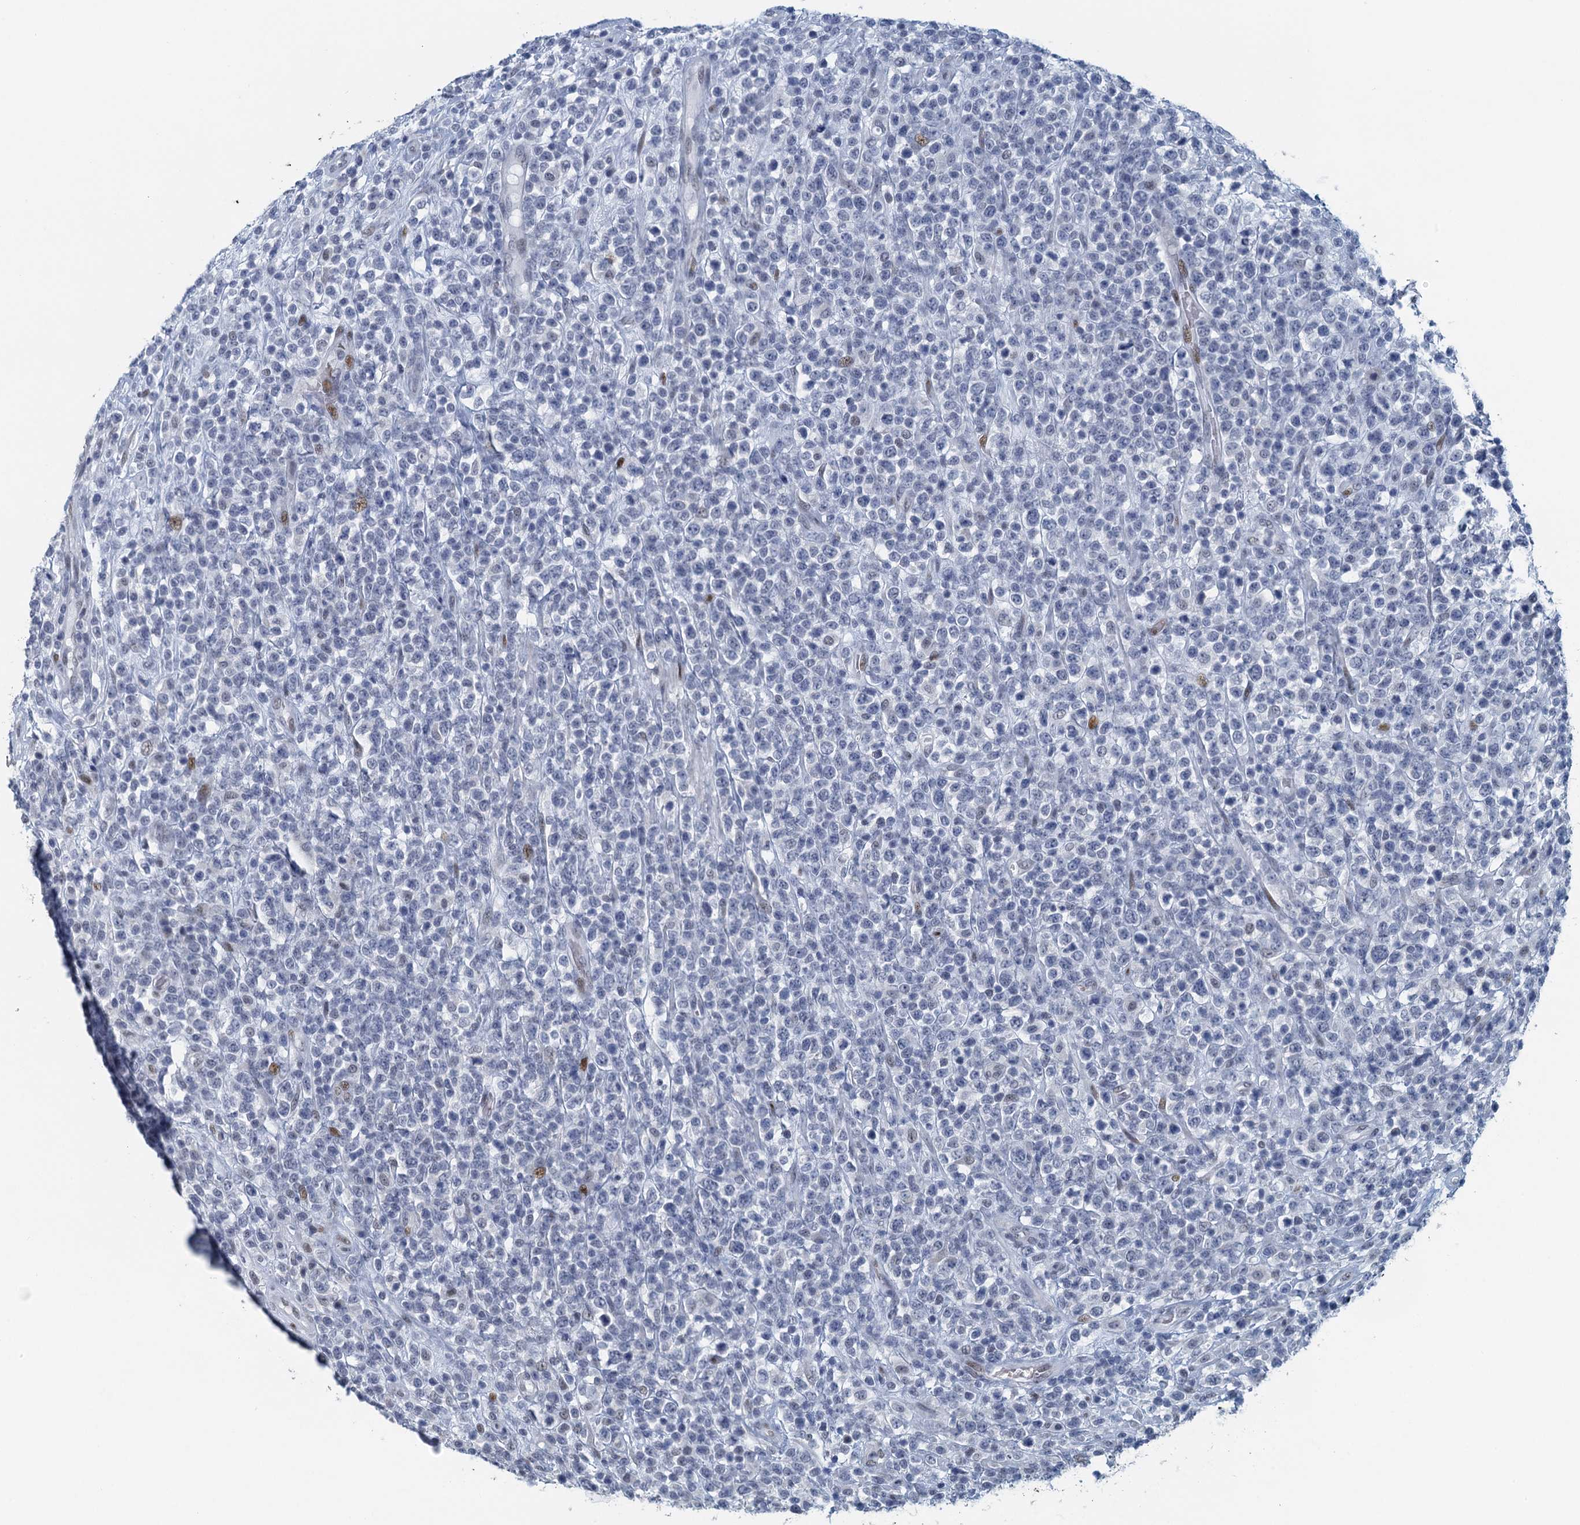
{"staining": {"intensity": "negative", "quantity": "none", "location": "none"}, "tissue": "lymphoma", "cell_type": "Tumor cells", "image_type": "cancer", "snomed": [{"axis": "morphology", "description": "Malignant lymphoma, non-Hodgkin's type, High grade"}, {"axis": "topography", "description": "Colon"}], "caption": "Micrograph shows no protein staining in tumor cells of high-grade malignant lymphoma, non-Hodgkin's type tissue.", "gene": "TTLL9", "patient": {"sex": "female", "age": 53}}